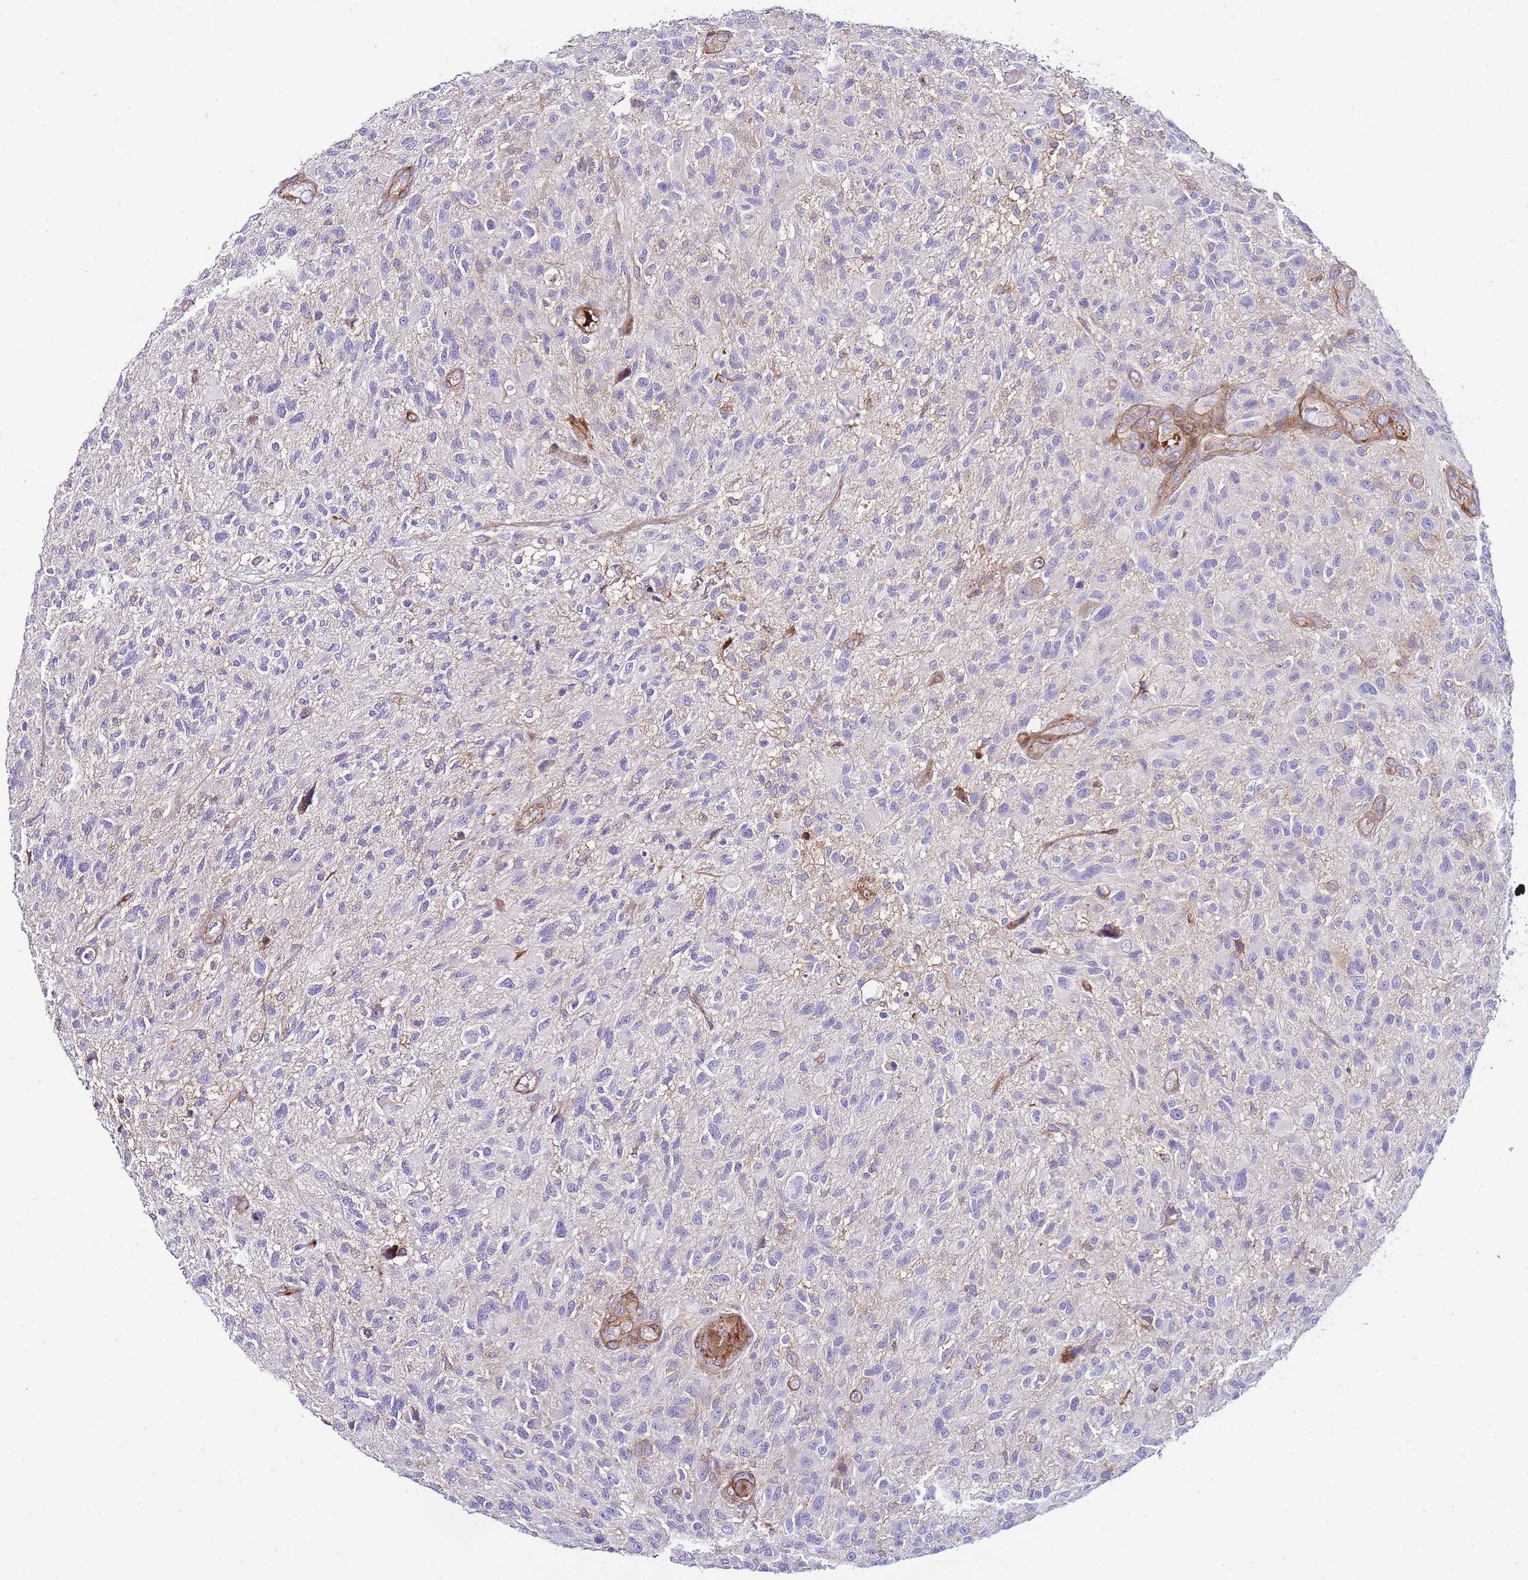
{"staining": {"intensity": "negative", "quantity": "none", "location": "none"}, "tissue": "glioma", "cell_type": "Tumor cells", "image_type": "cancer", "snomed": [{"axis": "morphology", "description": "Glioma, malignant, High grade"}, {"axis": "topography", "description": "Brain"}], "caption": "Immunohistochemical staining of human malignant high-grade glioma displays no significant expression in tumor cells.", "gene": "FBN3", "patient": {"sex": "male", "age": 47}}